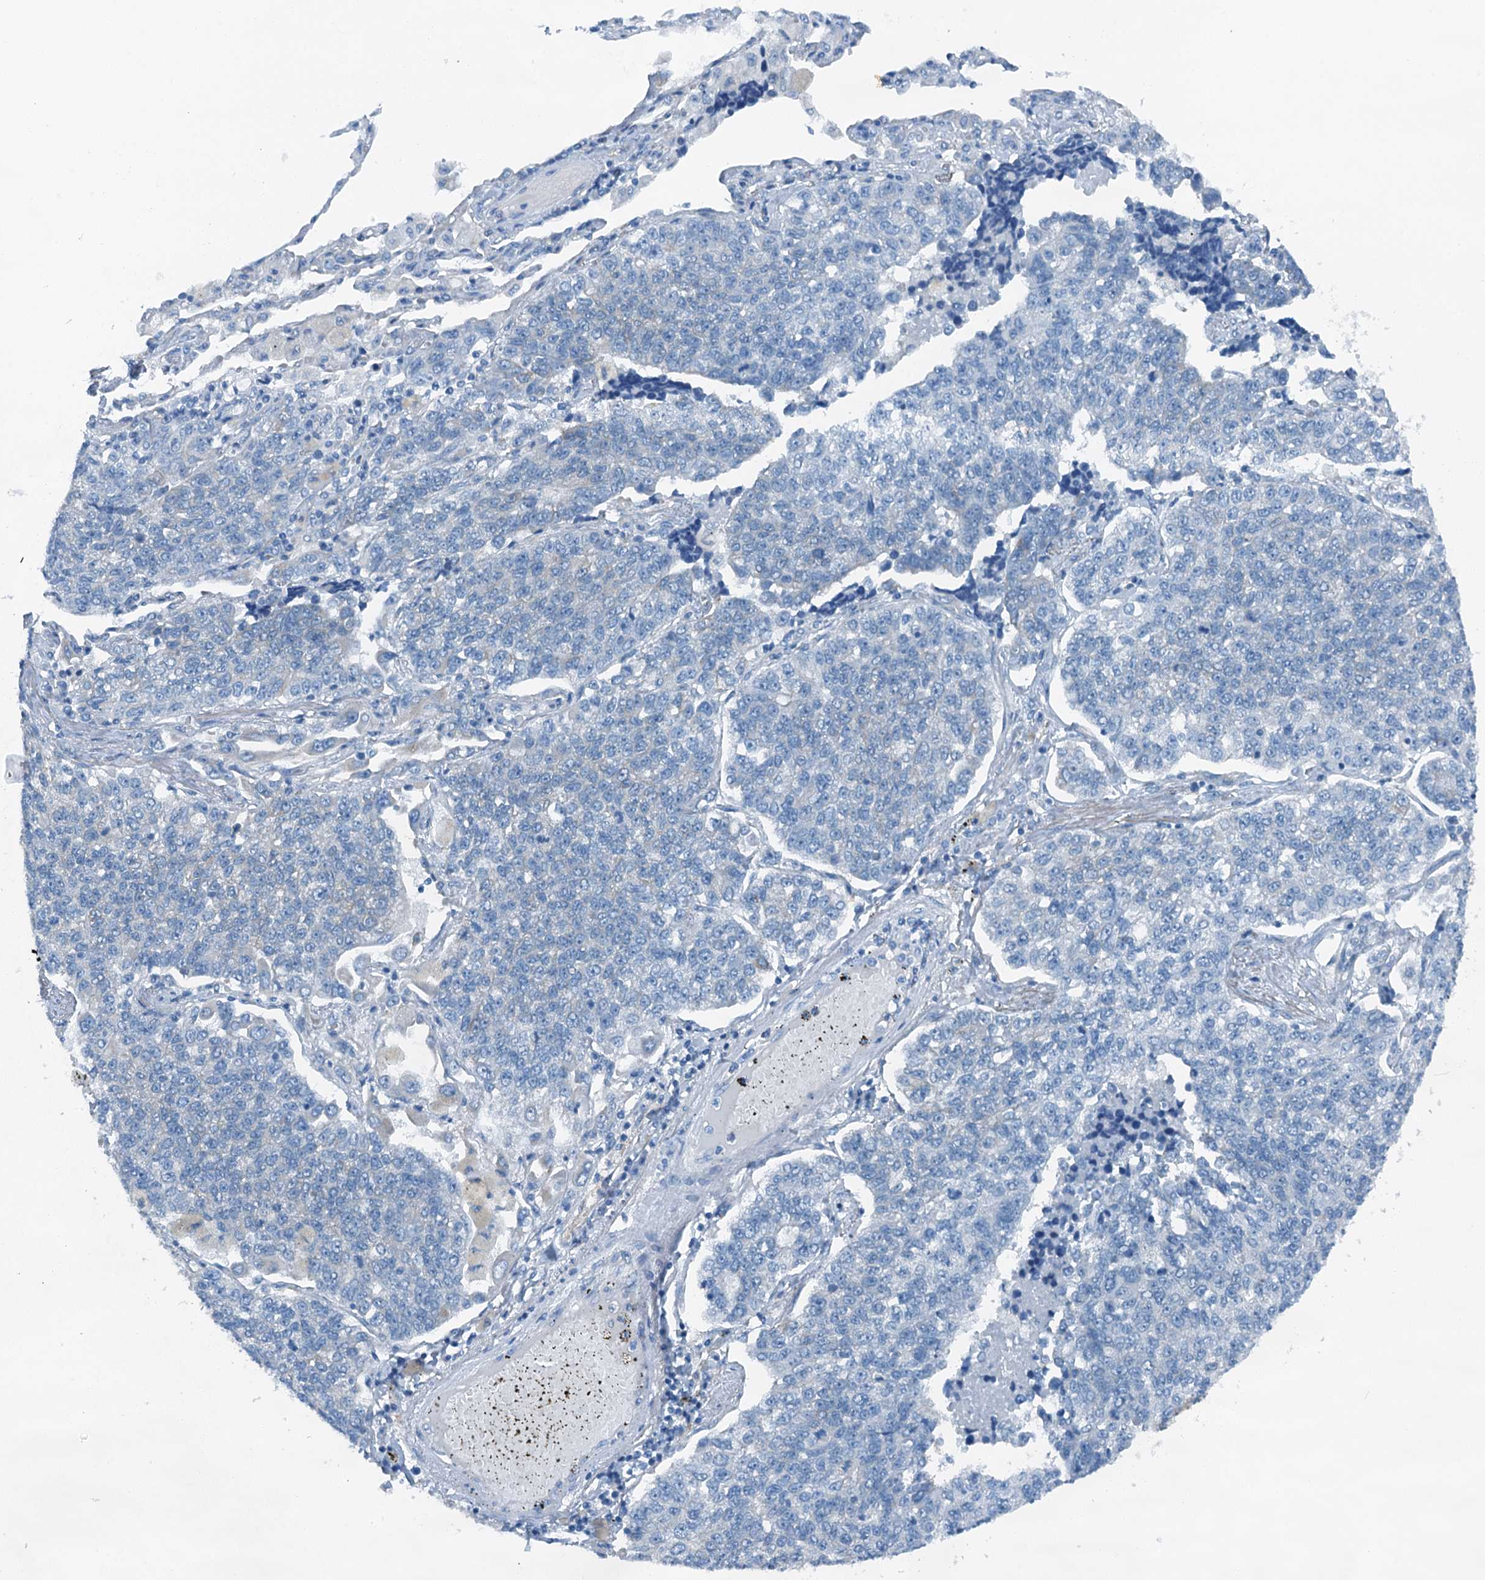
{"staining": {"intensity": "negative", "quantity": "none", "location": "none"}, "tissue": "lung cancer", "cell_type": "Tumor cells", "image_type": "cancer", "snomed": [{"axis": "morphology", "description": "Adenocarcinoma, NOS"}, {"axis": "topography", "description": "Lung"}], "caption": "Image shows no significant protein staining in tumor cells of lung adenocarcinoma.", "gene": "TMOD2", "patient": {"sex": "male", "age": 49}}